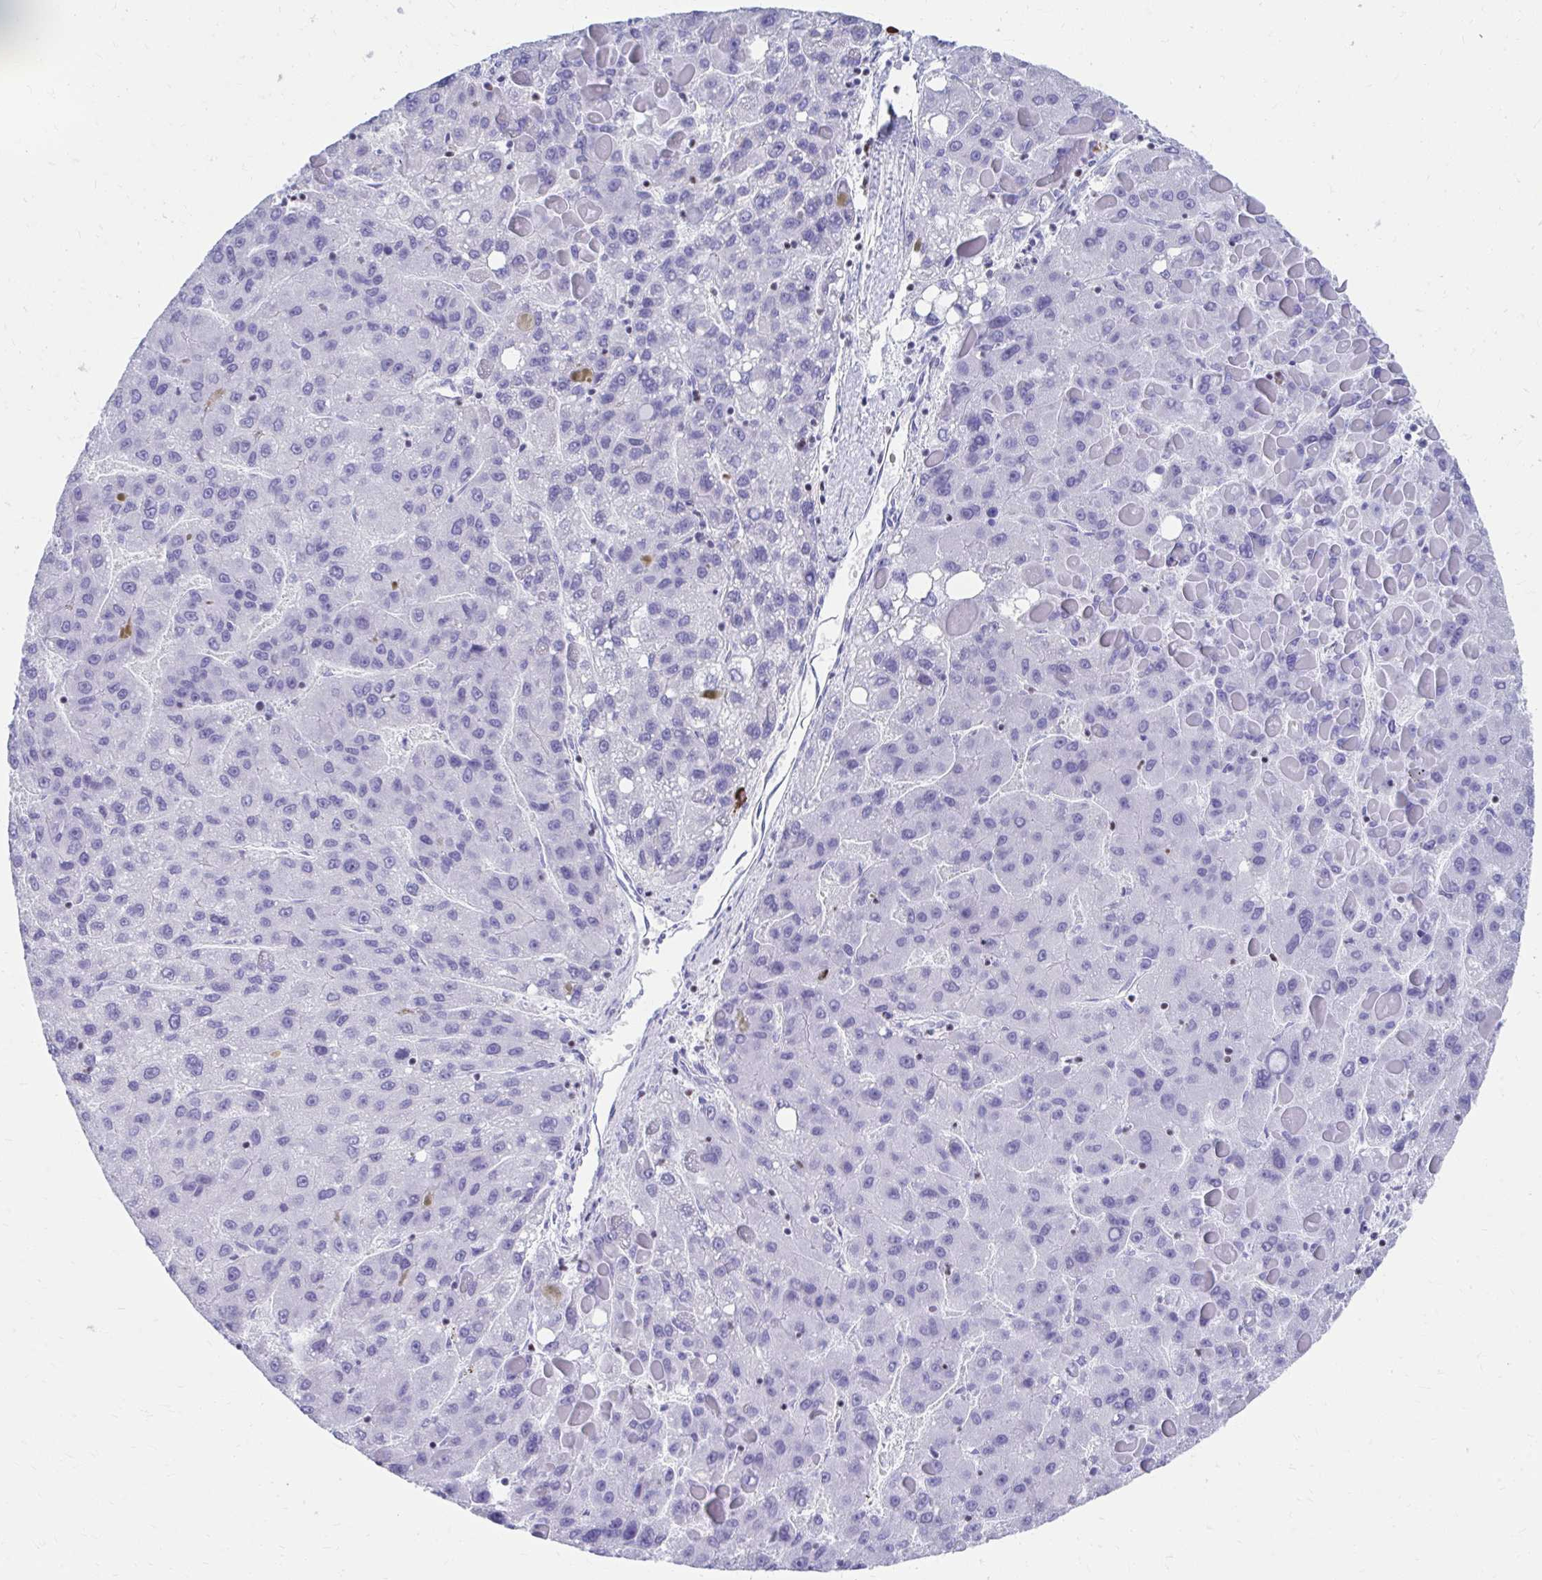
{"staining": {"intensity": "negative", "quantity": "none", "location": "none"}, "tissue": "liver cancer", "cell_type": "Tumor cells", "image_type": "cancer", "snomed": [{"axis": "morphology", "description": "Carcinoma, Hepatocellular, NOS"}, {"axis": "topography", "description": "Liver"}], "caption": "Tumor cells are negative for brown protein staining in hepatocellular carcinoma (liver).", "gene": "RUNX3", "patient": {"sex": "female", "age": 82}}